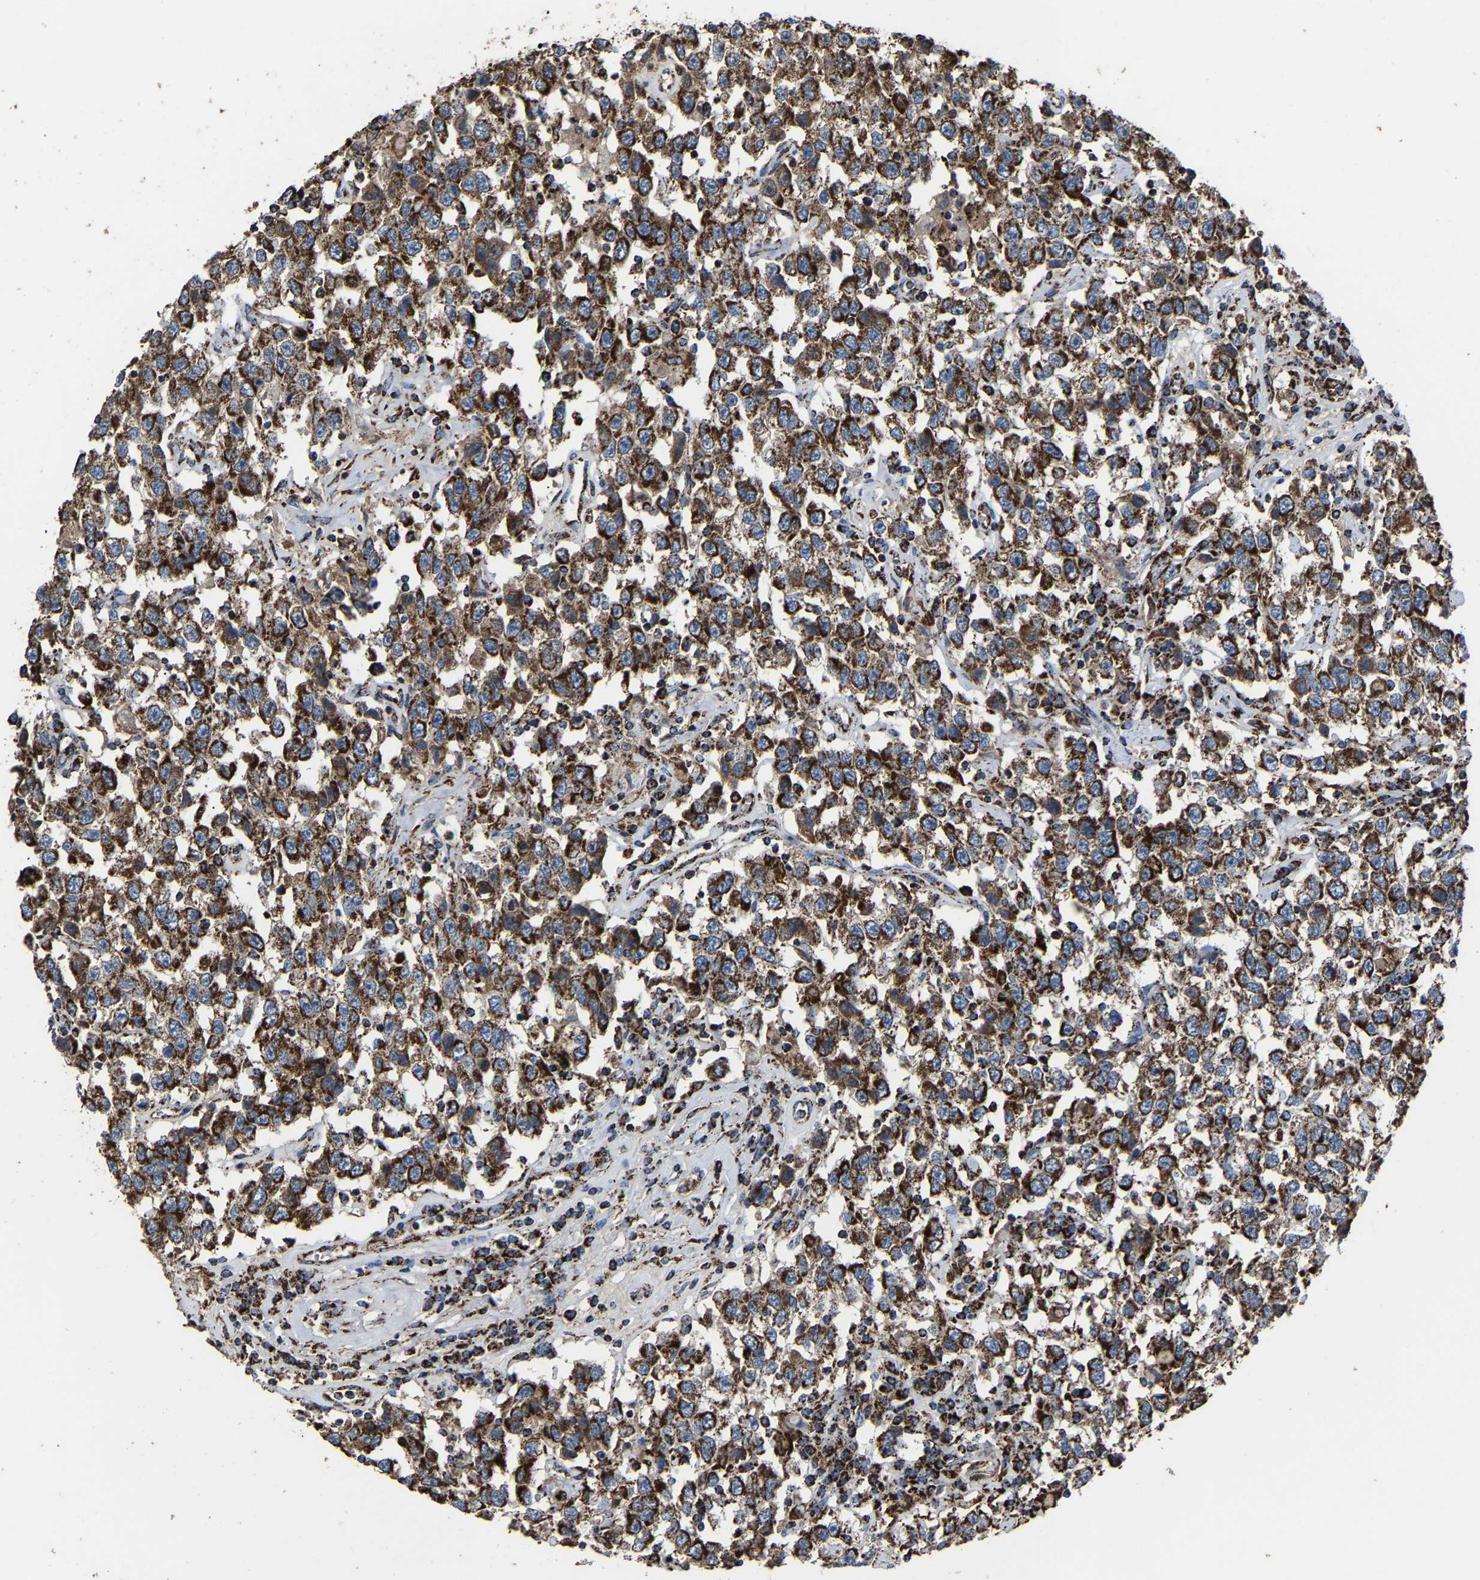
{"staining": {"intensity": "strong", "quantity": ">75%", "location": "cytoplasmic/membranous"}, "tissue": "testis cancer", "cell_type": "Tumor cells", "image_type": "cancer", "snomed": [{"axis": "morphology", "description": "Seminoma, NOS"}, {"axis": "topography", "description": "Testis"}], "caption": "Testis cancer stained for a protein (brown) exhibits strong cytoplasmic/membranous positive staining in approximately >75% of tumor cells.", "gene": "NDUFV3", "patient": {"sex": "male", "age": 41}}